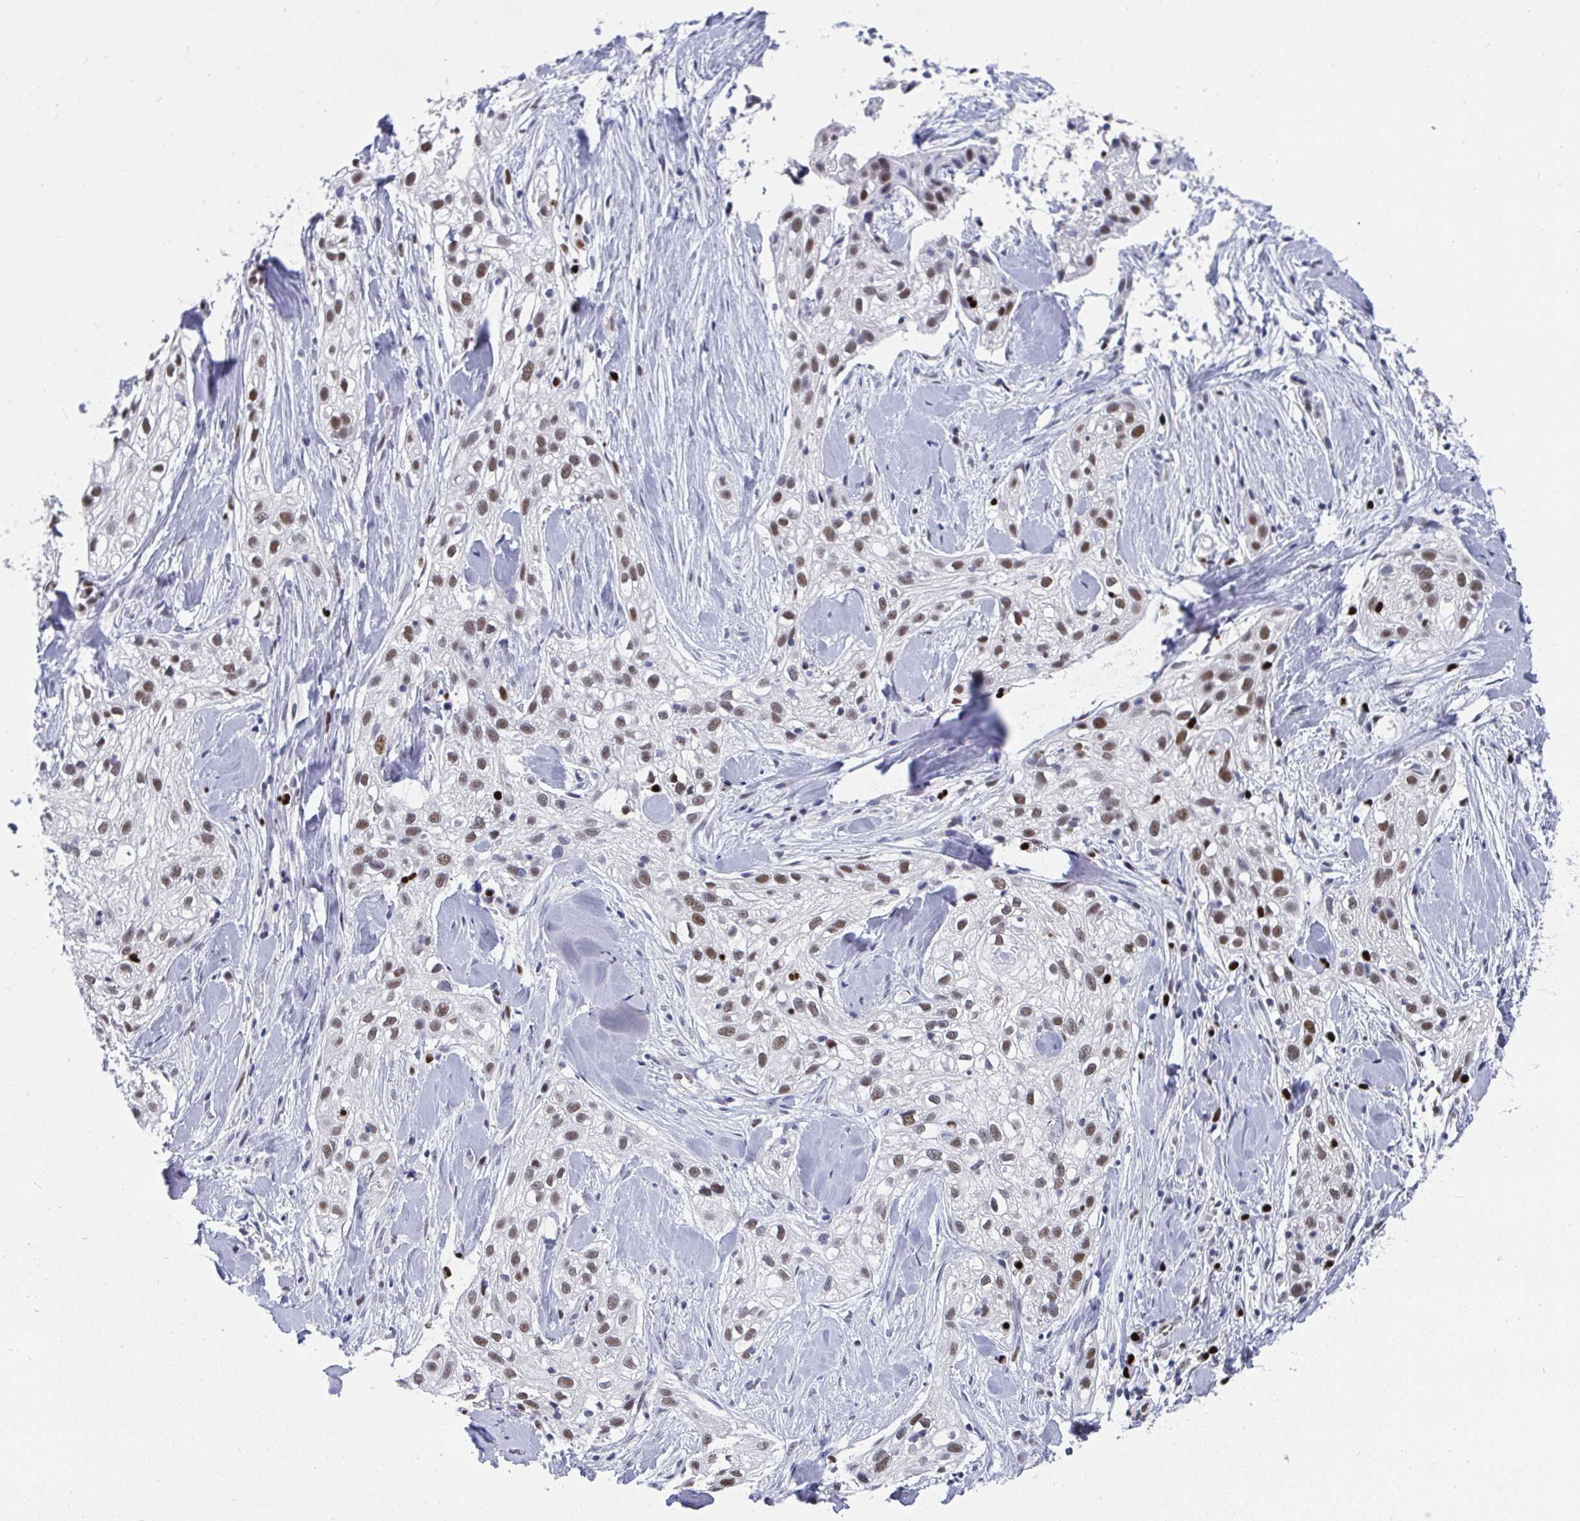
{"staining": {"intensity": "moderate", "quantity": "25%-75%", "location": "nuclear"}, "tissue": "skin cancer", "cell_type": "Tumor cells", "image_type": "cancer", "snomed": [{"axis": "morphology", "description": "Squamous cell carcinoma, NOS"}, {"axis": "topography", "description": "Skin"}], "caption": "A brown stain shows moderate nuclear positivity of a protein in human squamous cell carcinoma (skin) tumor cells.", "gene": "JDP2", "patient": {"sex": "male", "age": 82}}